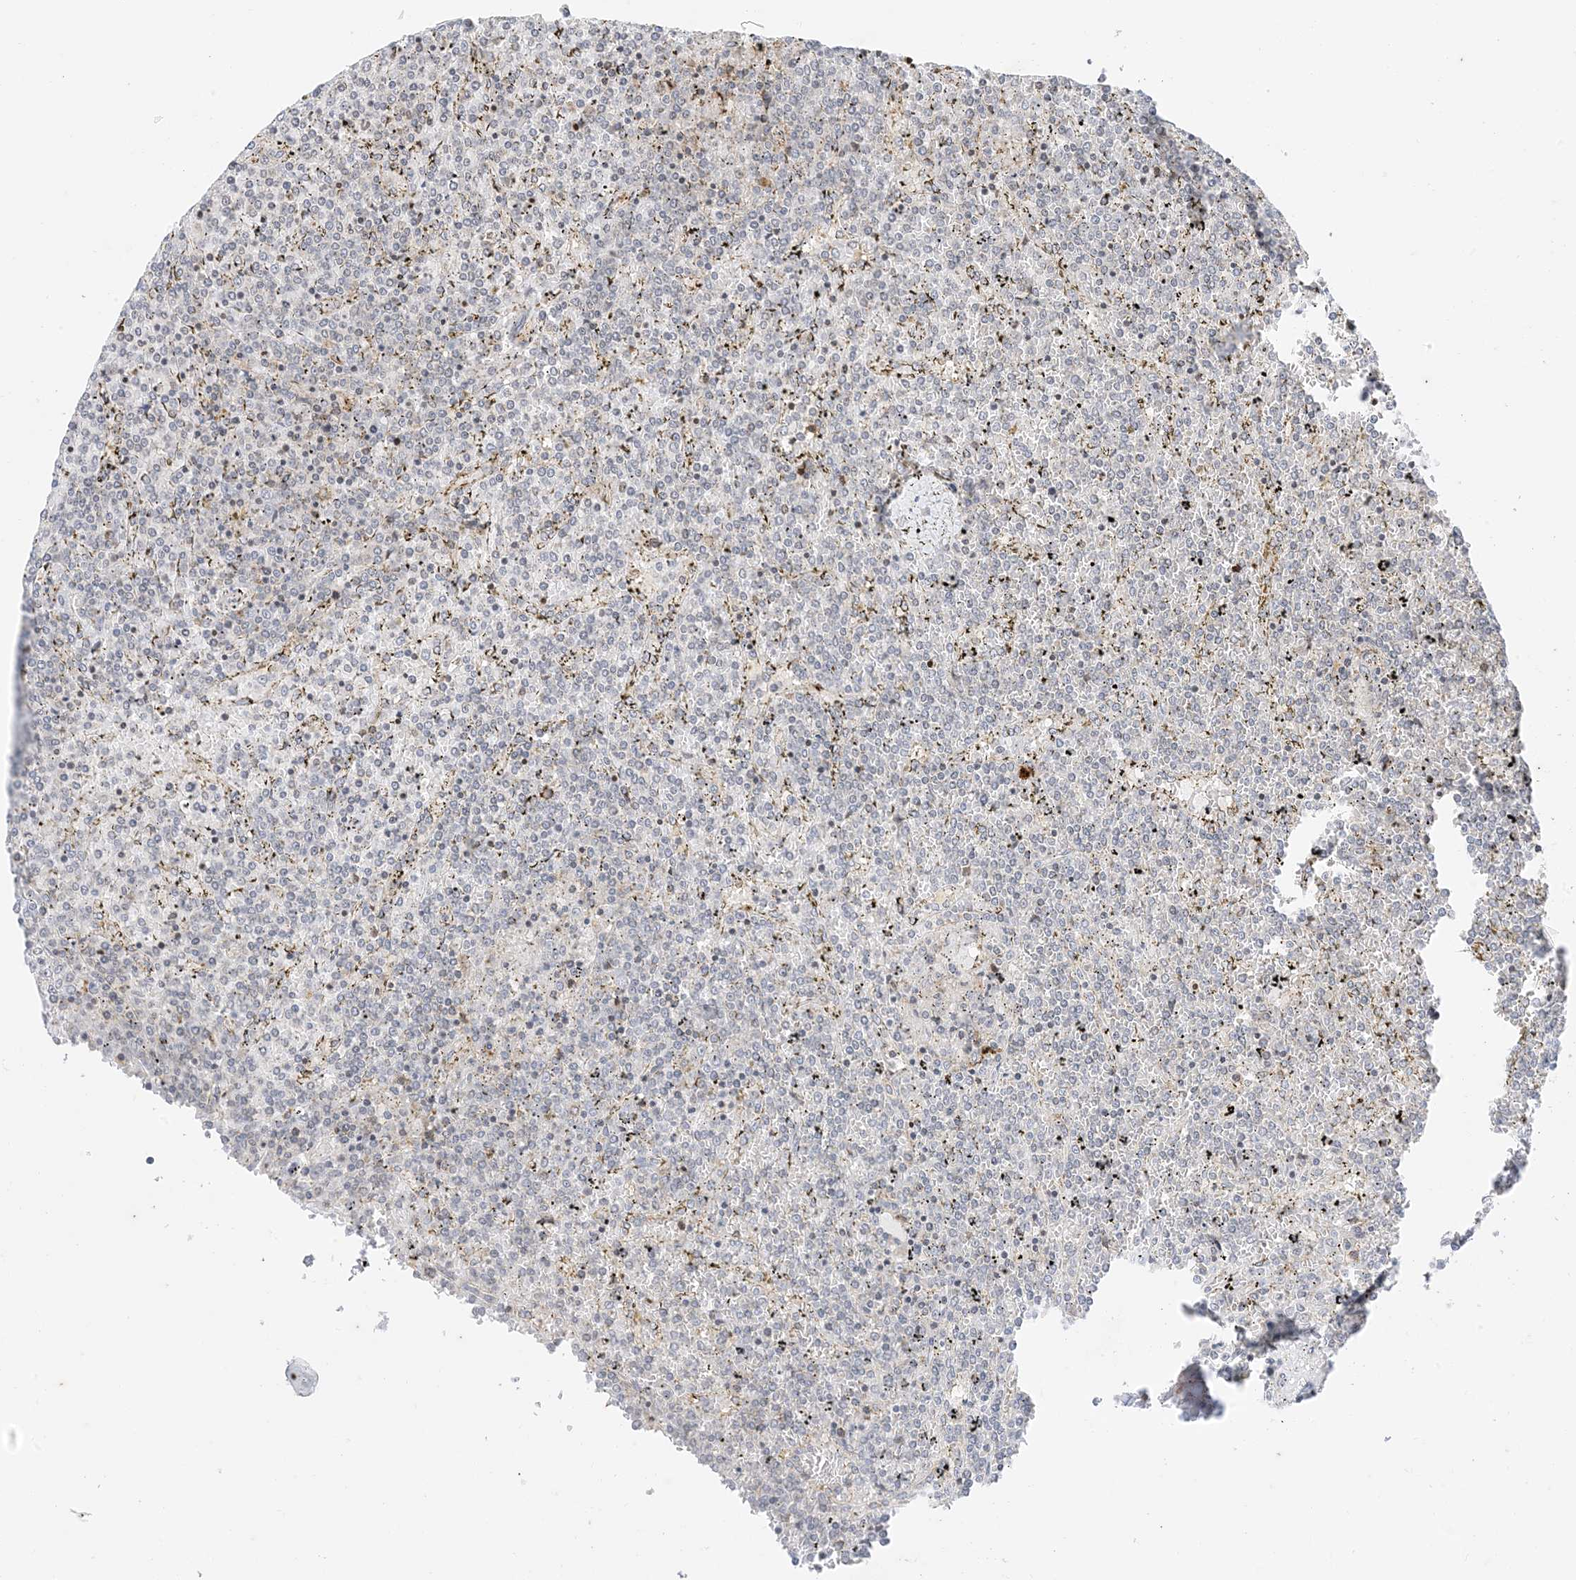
{"staining": {"intensity": "negative", "quantity": "none", "location": "none"}, "tissue": "lymphoma", "cell_type": "Tumor cells", "image_type": "cancer", "snomed": [{"axis": "morphology", "description": "Malignant lymphoma, non-Hodgkin's type, Low grade"}, {"axis": "topography", "description": "Spleen"}], "caption": "Immunohistochemical staining of human lymphoma exhibits no significant positivity in tumor cells. (DAB (3,3'-diaminobenzidine) immunohistochemistry, high magnification).", "gene": "RAC1", "patient": {"sex": "female", "age": 19}}